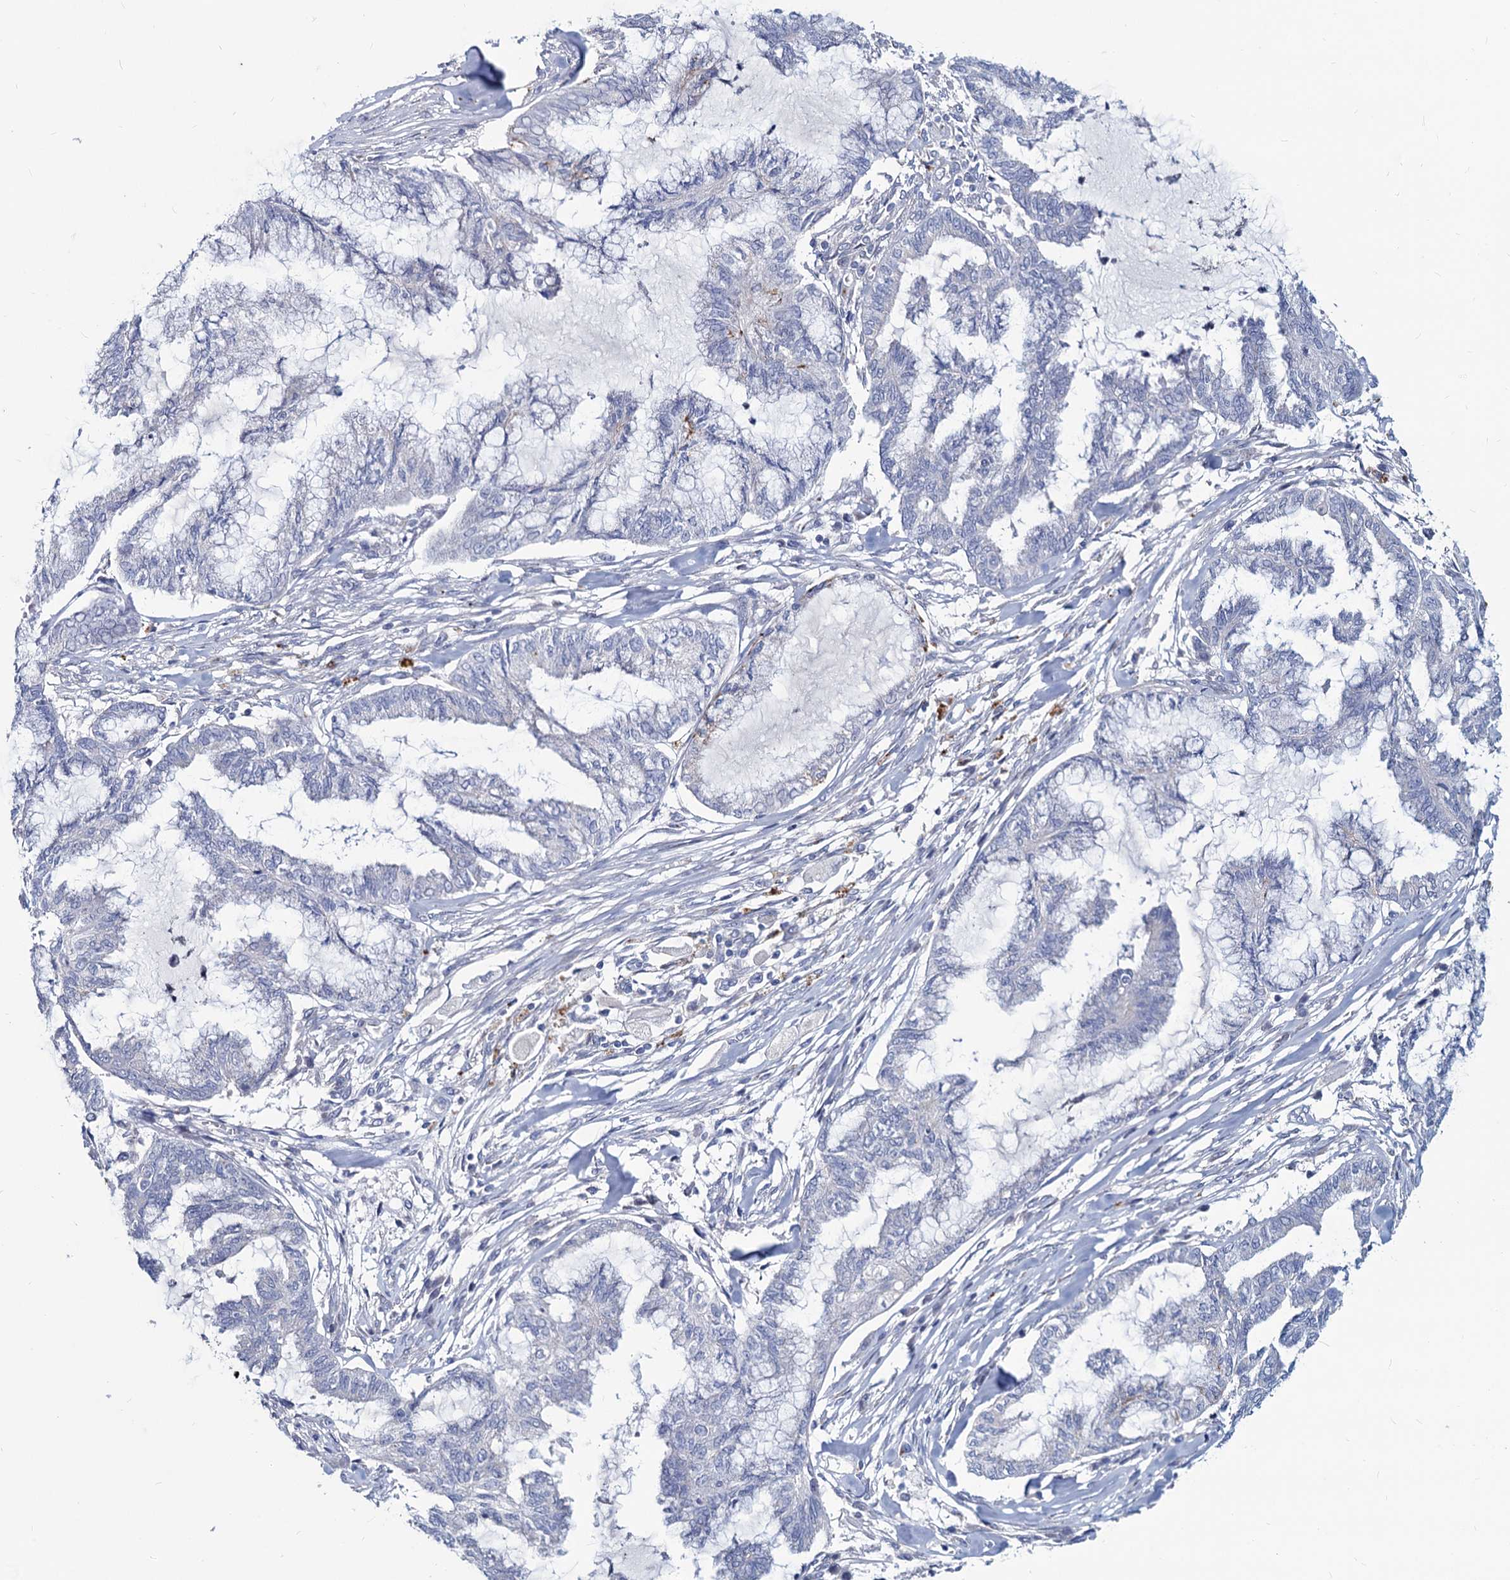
{"staining": {"intensity": "negative", "quantity": "none", "location": "none"}, "tissue": "endometrial cancer", "cell_type": "Tumor cells", "image_type": "cancer", "snomed": [{"axis": "morphology", "description": "Adenocarcinoma, NOS"}, {"axis": "topography", "description": "Endometrium"}], "caption": "Tumor cells show no significant staining in adenocarcinoma (endometrial).", "gene": "AGBL4", "patient": {"sex": "female", "age": 86}}